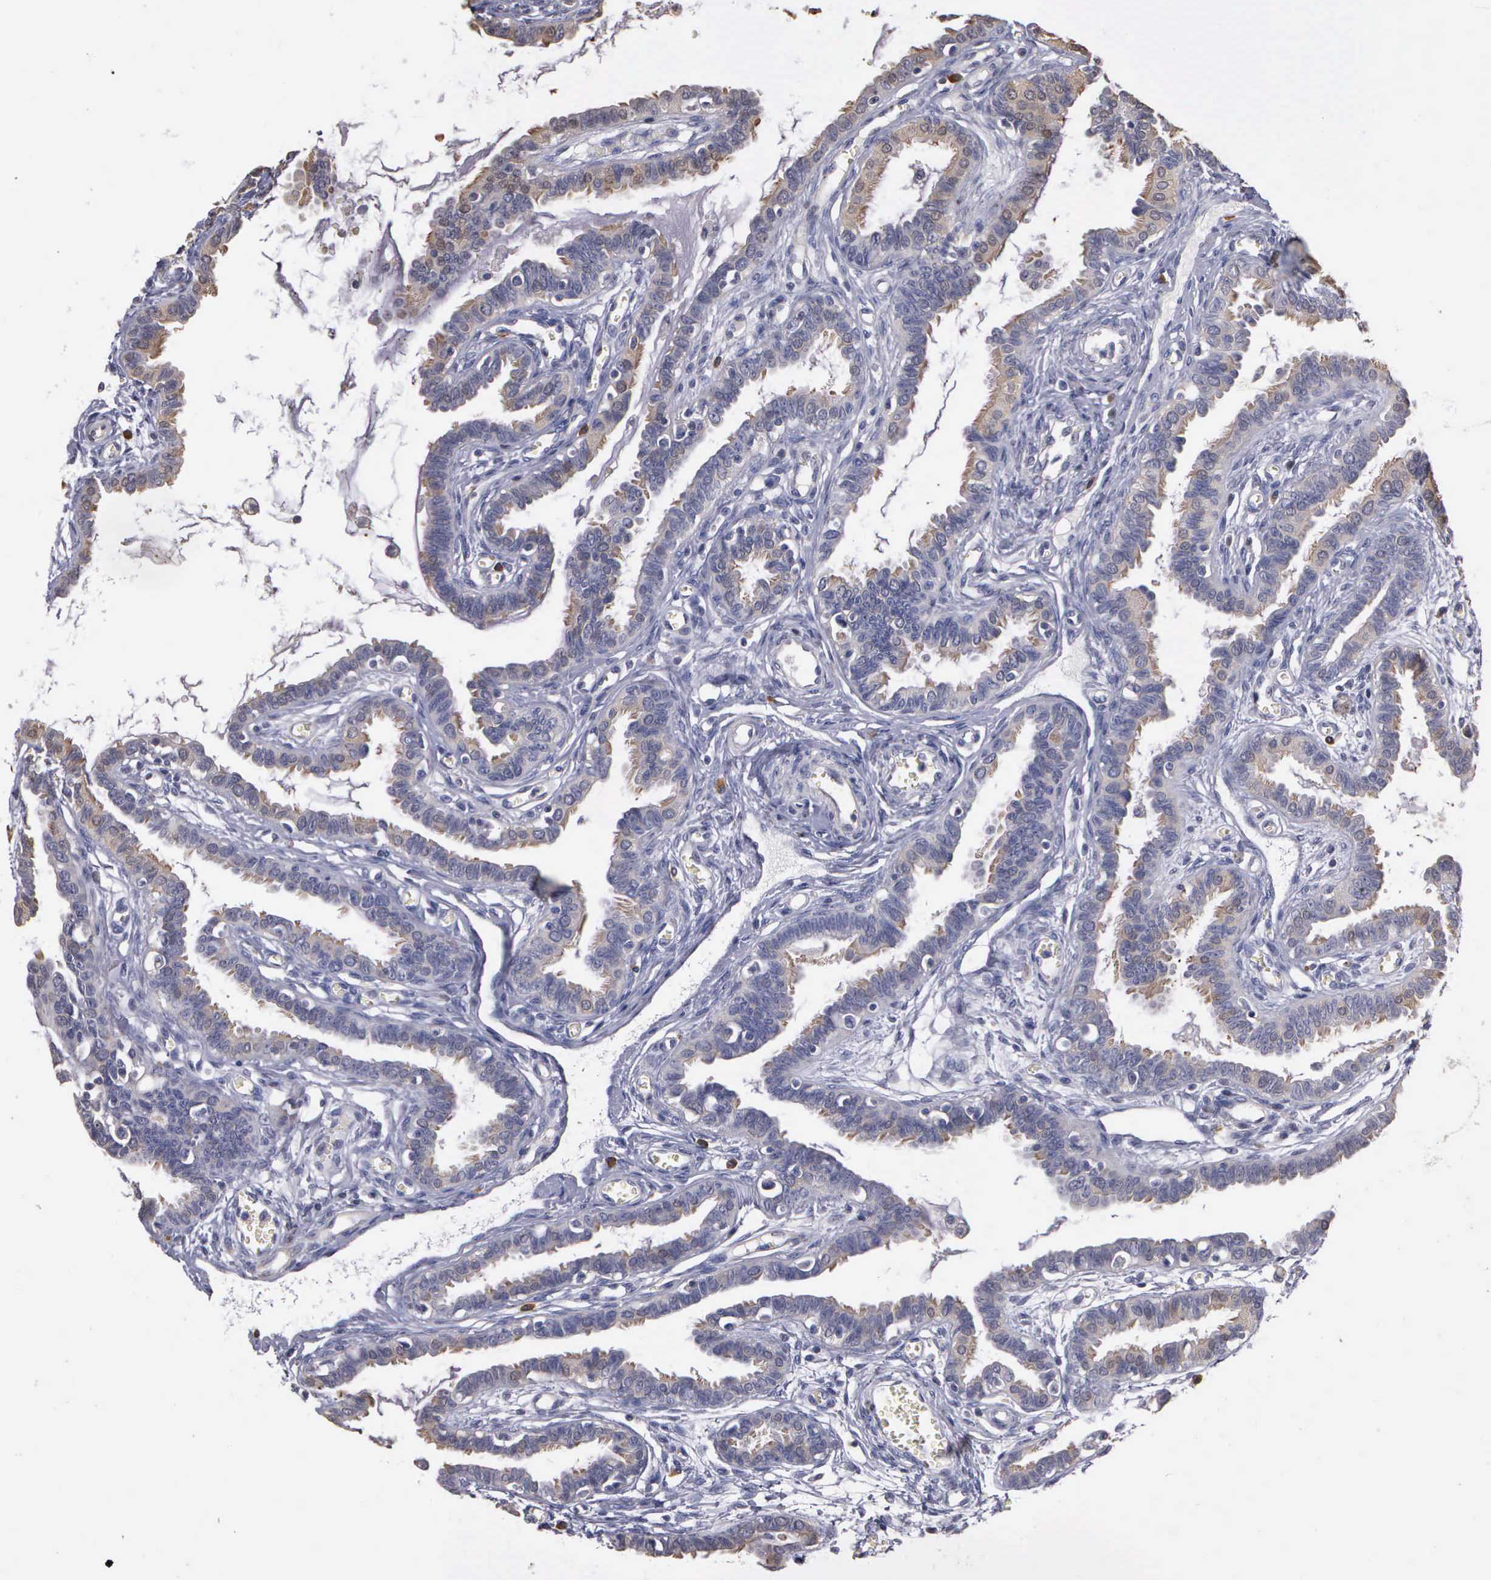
{"staining": {"intensity": "weak", "quantity": "25%-75%", "location": "cytoplasmic/membranous"}, "tissue": "fallopian tube", "cell_type": "Glandular cells", "image_type": "normal", "snomed": [{"axis": "morphology", "description": "Normal tissue, NOS"}, {"axis": "topography", "description": "Fallopian tube"}], "caption": "Fallopian tube was stained to show a protein in brown. There is low levels of weak cytoplasmic/membranous expression in about 25%-75% of glandular cells. The protein of interest is stained brown, and the nuclei are stained in blue (DAB IHC with brightfield microscopy, high magnification).", "gene": "ENO3", "patient": {"sex": "female", "age": 67}}